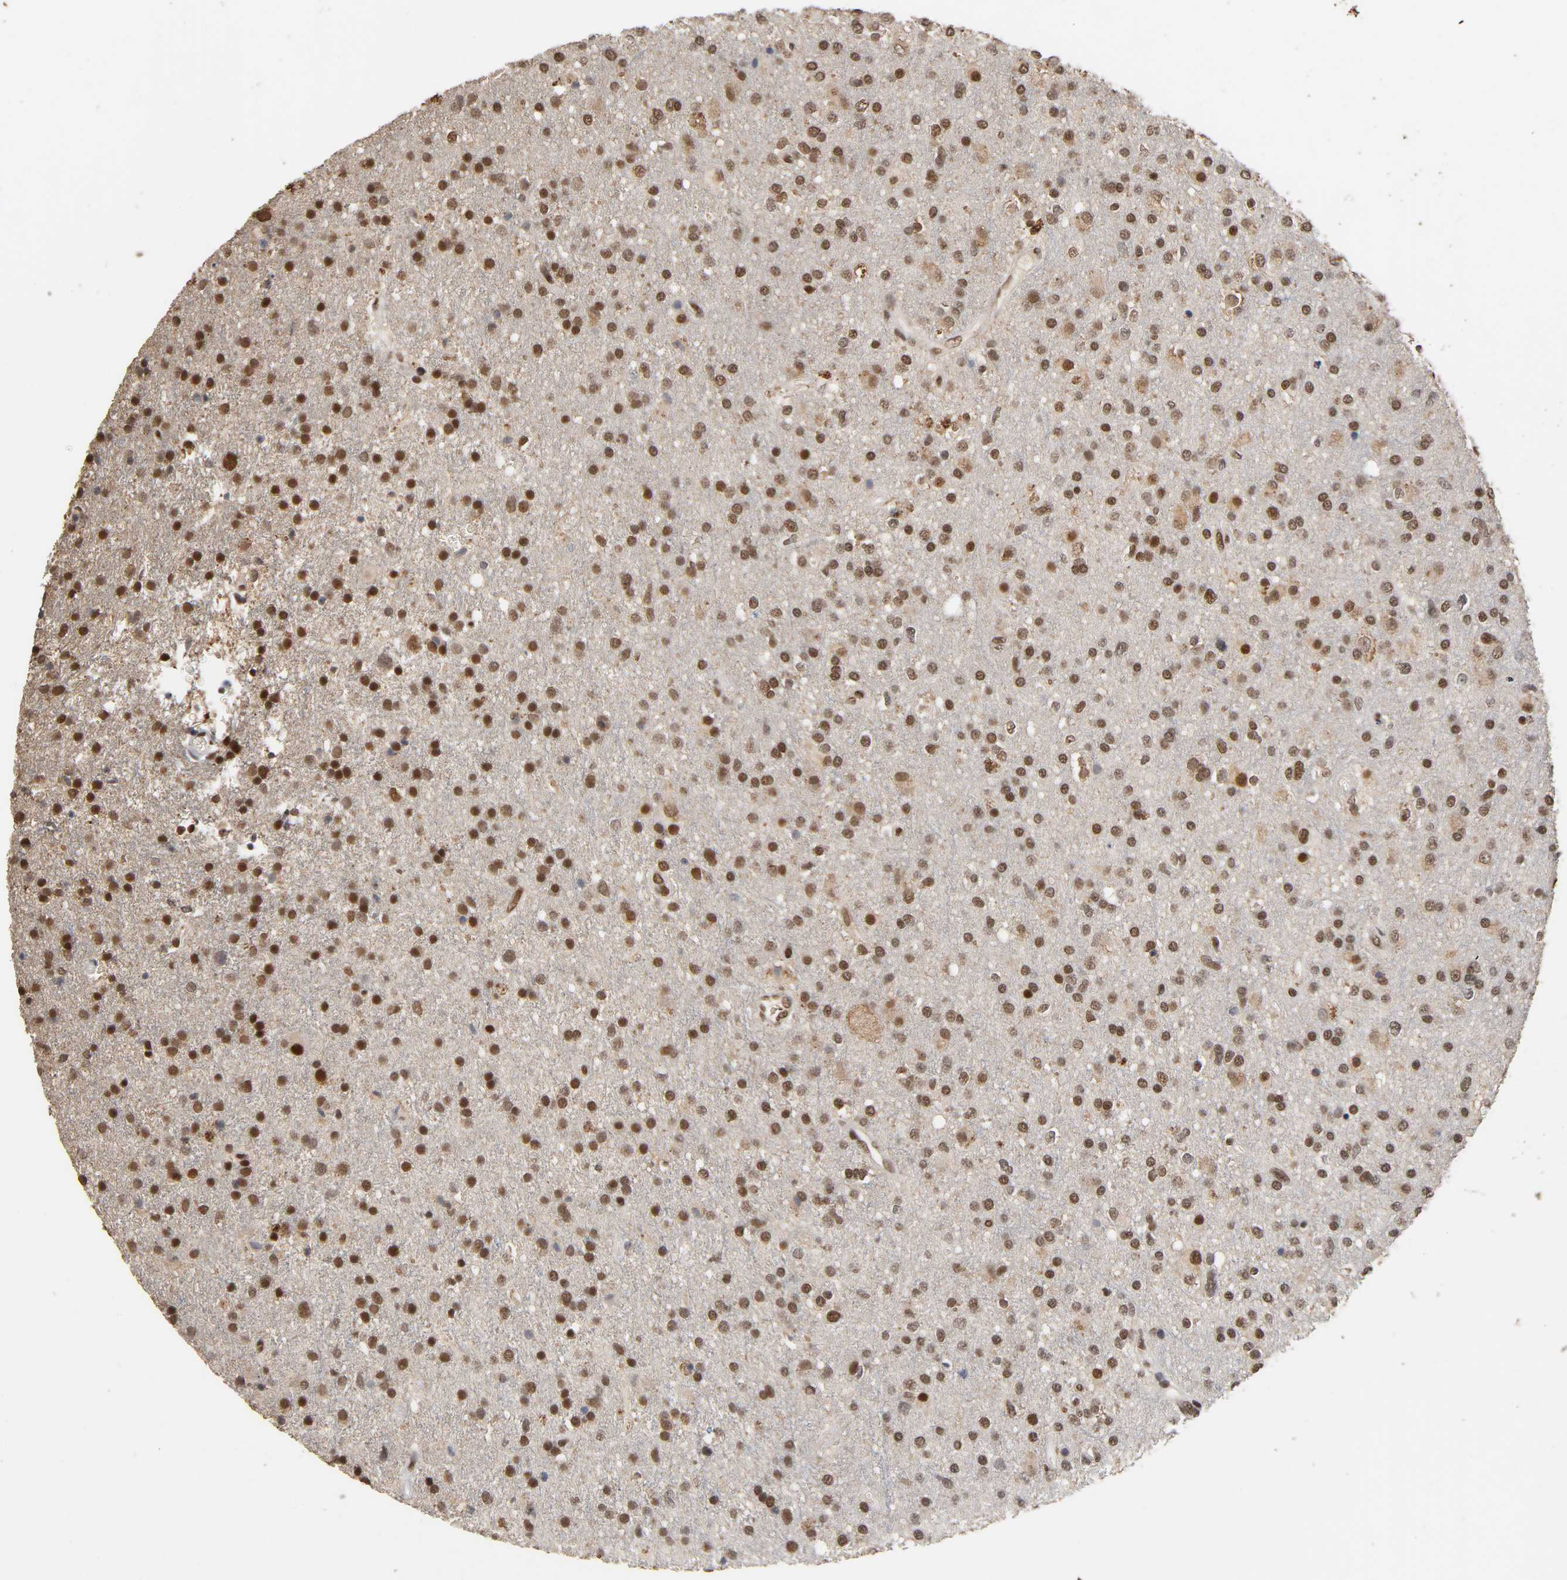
{"staining": {"intensity": "strong", "quantity": ">75%", "location": "cytoplasmic/membranous,nuclear"}, "tissue": "glioma", "cell_type": "Tumor cells", "image_type": "cancer", "snomed": [{"axis": "morphology", "description": "Glioma, malignant, High grade"}, {"axis": "topography", "description": "Brain"}], "caption": "An image of glioma stained for a protein demonstrates strong cytoplasmic/membranous and nuclear brown staining in tumor cells. The staining is performed using DAB (3,3'-diaminobenzidine) brown chromogen to label protein expression. The nuclei are counter-stained blue using hematoxylin.", "gene": "ZNF384", "patient": {"sex": "male", "age": 33}}